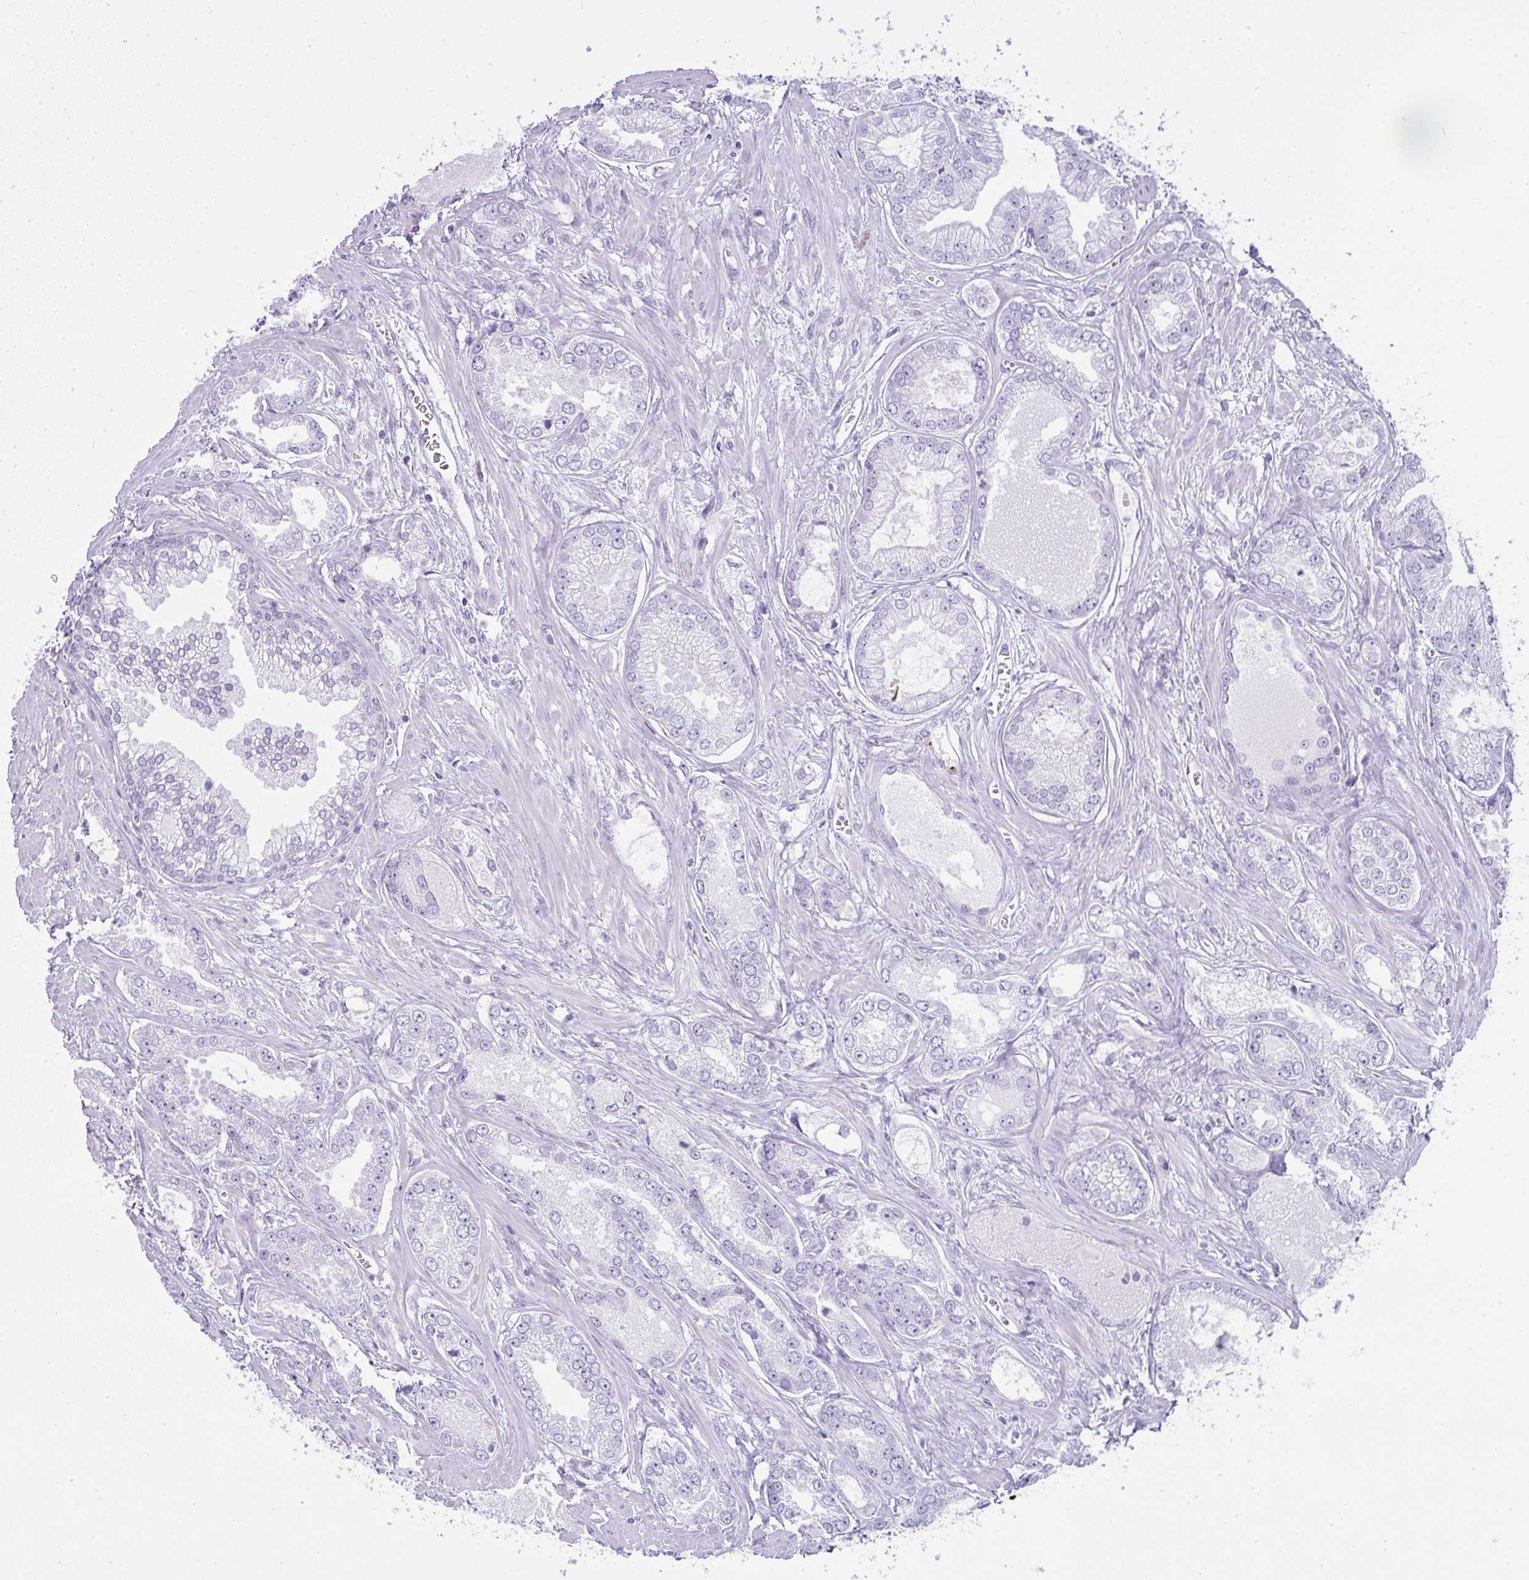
{"staining": {"intensity": "negative", "quantity": "none", "location": "none"}, "tissue": "prostate cancer", "cell_type": "Tumor cells", "image_type": "cancer", "snomed": [{"axis": "morphology", "description": "Adenocarcinoma, Medium grade"}, {"axis": "topography", "description": "Prostate"}], "caption": "A high-resolution micrograph shows IHC staining of prostate cancer (medium-grade adenocarcinoma), which exhibits no significant staining in tumor cells. (DAB IHC with hematoxylin counter stain).", "gene": "RASL10A", "patient": {"sex": "male", "age": 57}}